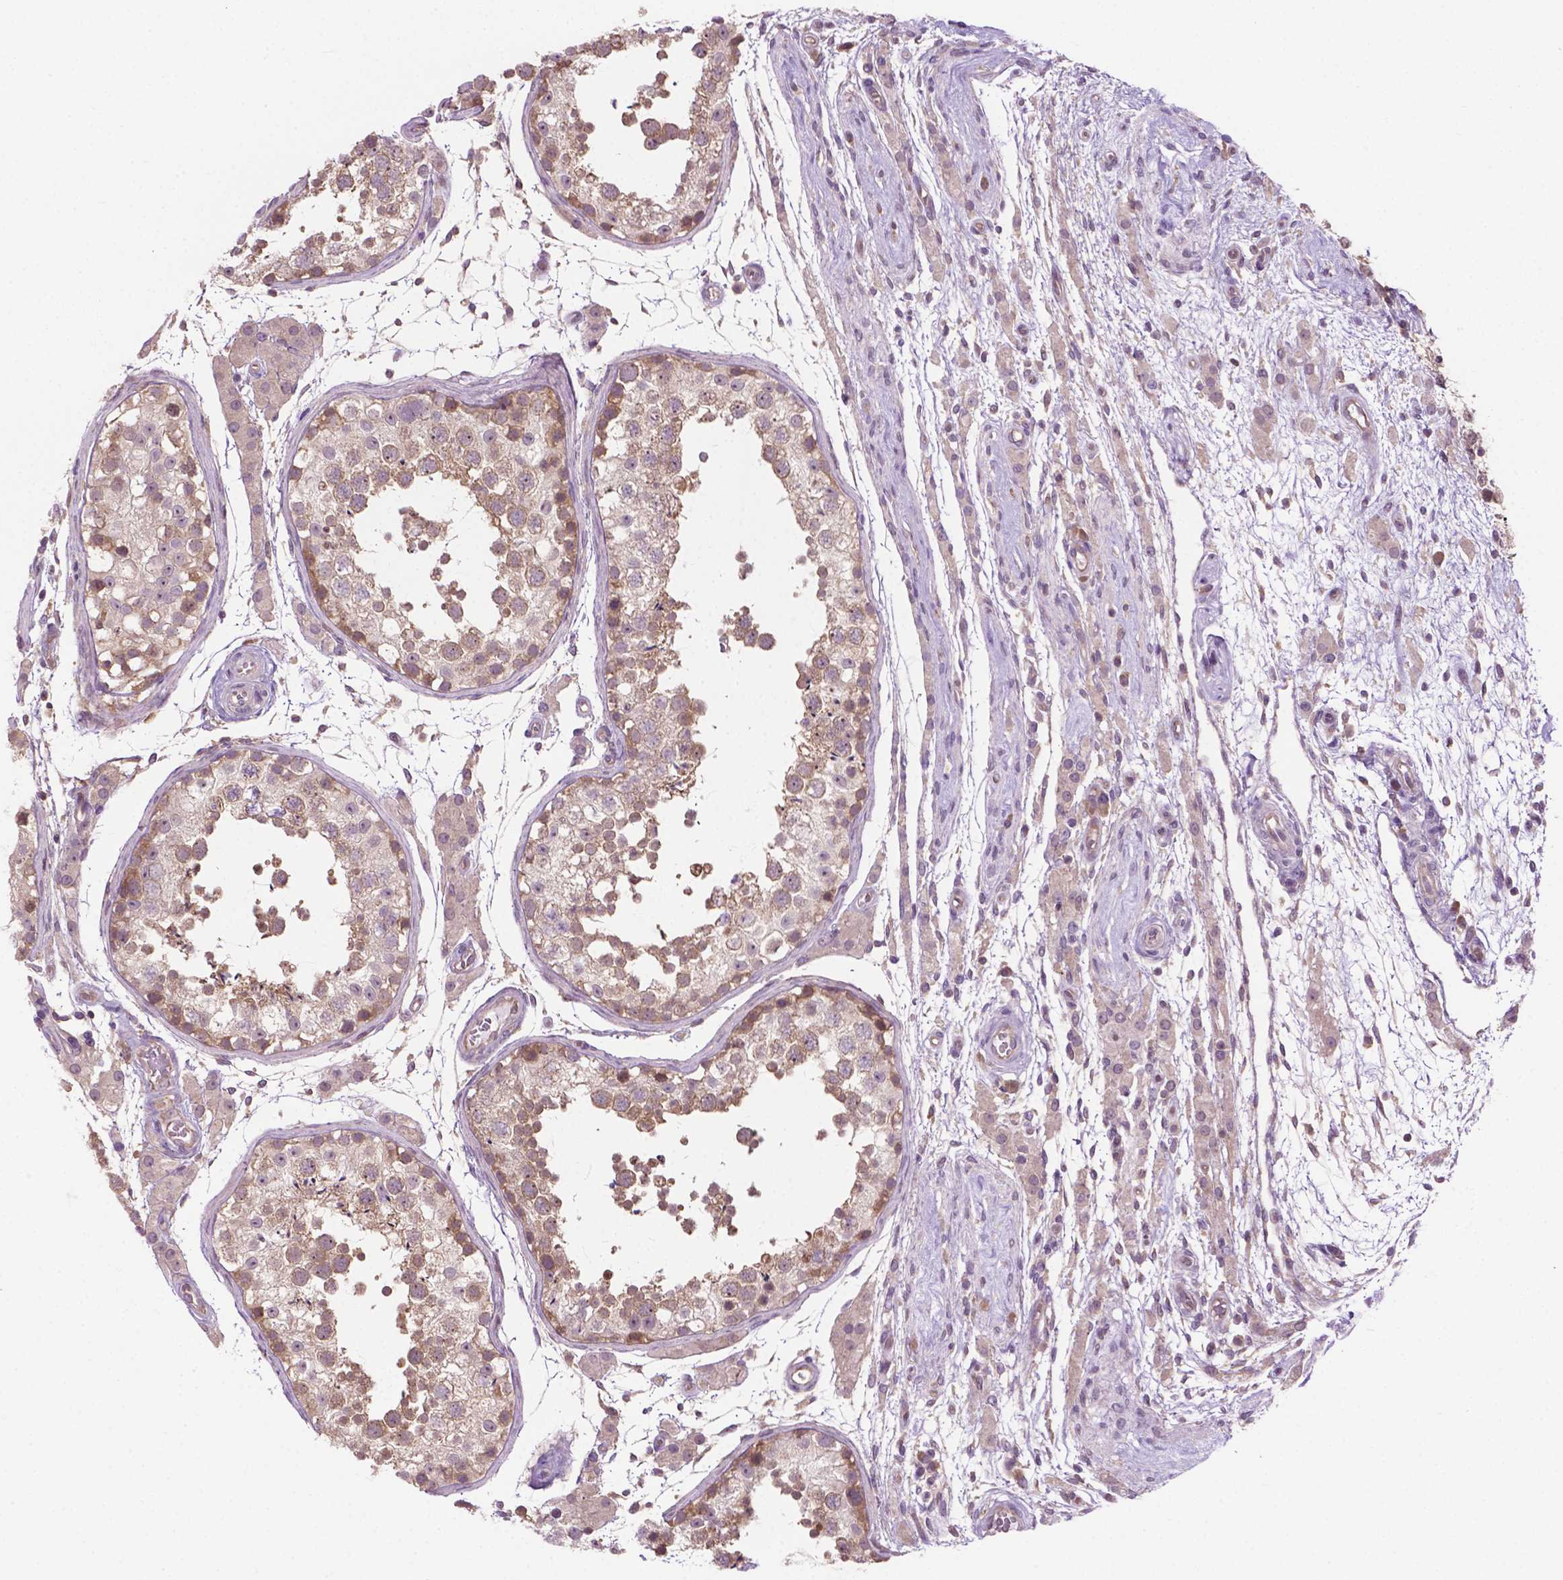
{"staining": {"intensity": "weak", "quantity": ">75%", "location": "cytoplasmic/membranous"}, "tissue": "testis", "cell_type": "Cells in seminiferous ducts", "image_type": "normal", "snomed": [{"axis": "morphology", "description": "Normal tissue, NOS"}, {"axis": "morphology", "description": "Seminoma, NOS"}, {"axis": "topography", "description": "Testis"}], "caption": "The photomicrograph exhibits a brown stain indicating the presence of a protein in the cytoplasmic/membranous of cells in seminiferous ducts in testis. The protein of interest is stained brown, and the nuclei are stained in blue (DAB IHC with brightfield microscopy, high magnification).", "gene": "MZT1", "patient": {"sex": "male", "age": 29}}